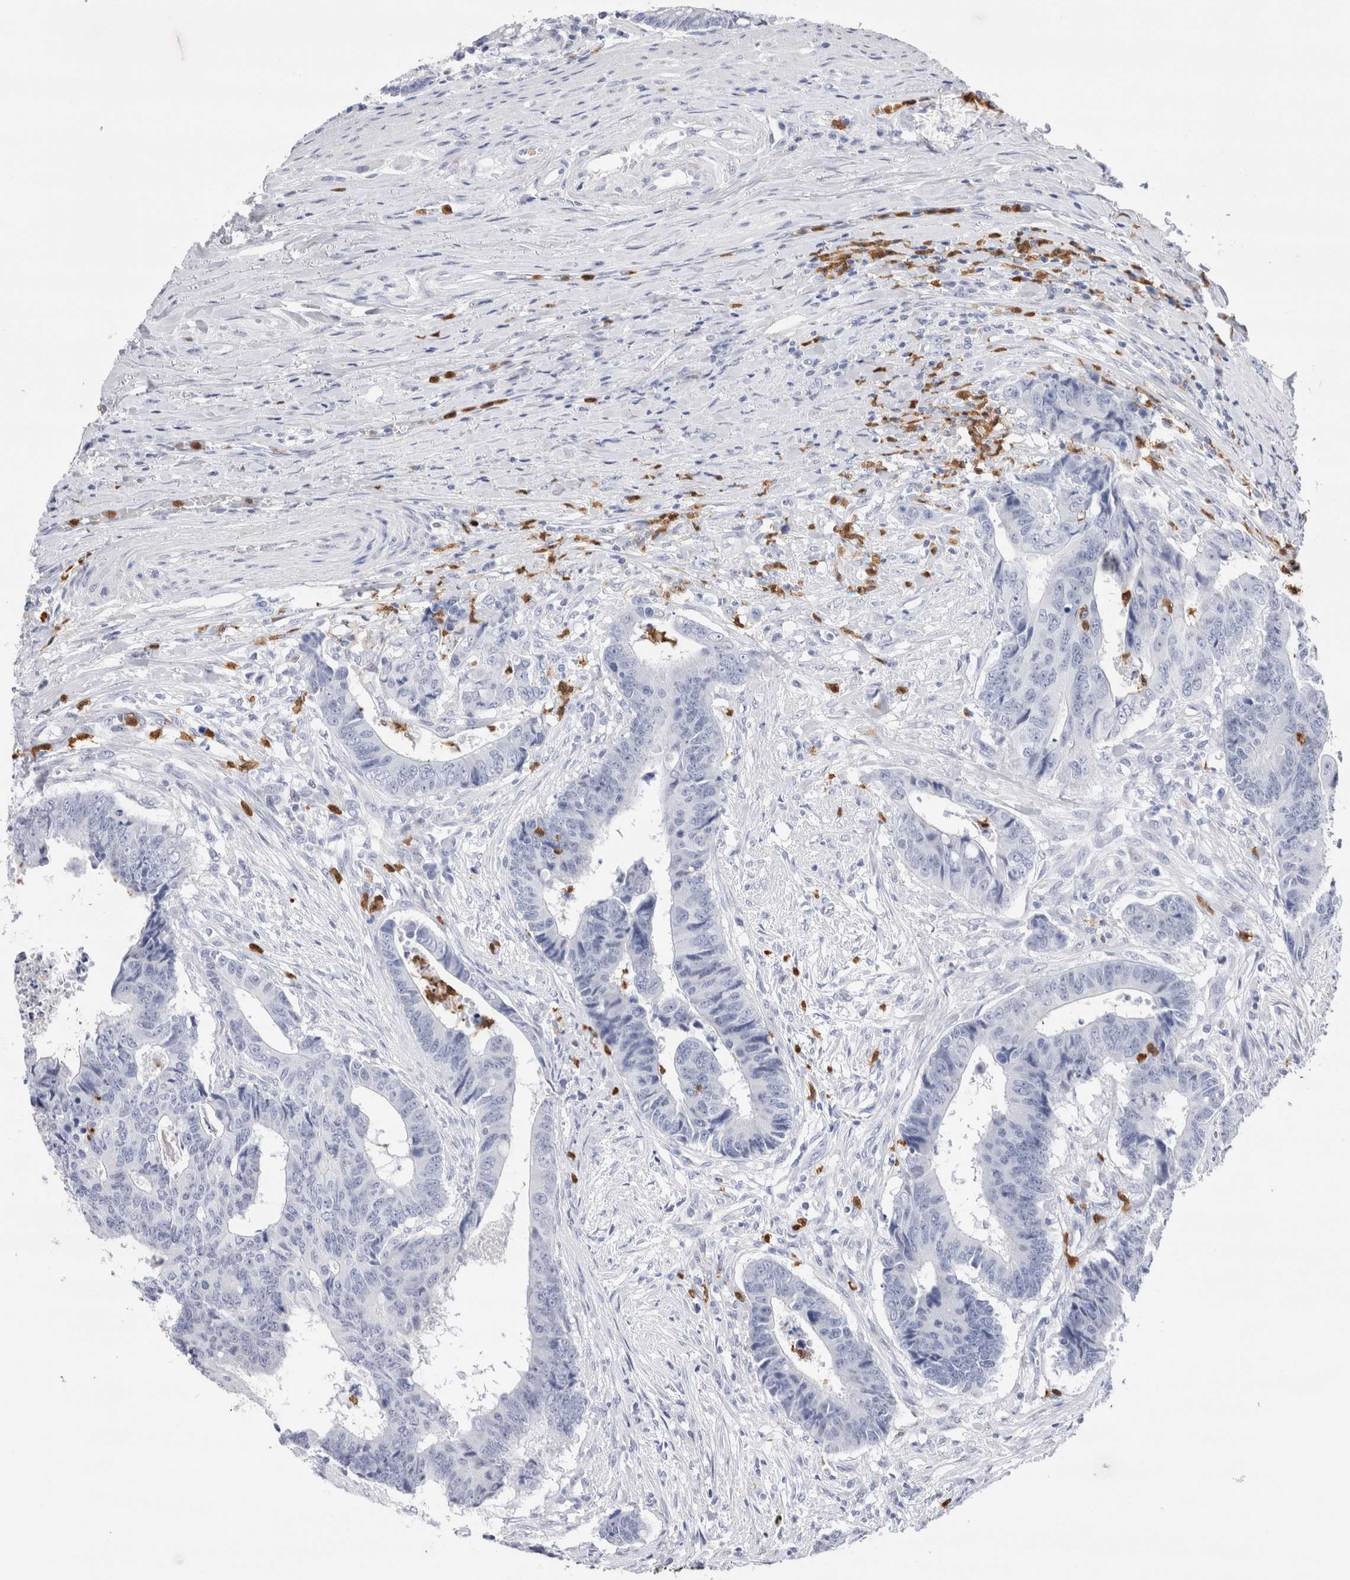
{"staining": {"intensity": "negative", "quantity": "none", "location": "none"}, "tissue": "colorectal cancer", "cell_type": "Tumor cells", "image_type": "cancer", "snomed": [{"axis": "morphology", "description": "Adenocarcinoma, NOS"}, {"axis": "topography", "description": "Rectum"}], "caption": "The IHC histopathology image has no significant expression in tumor cells of colorectal adenocarcinoma tissue. (DAB (3,3'-diaminobenzidine) IHC visualized using brightfield microscopy, high magnification).", "gene": "SLC10A5", "patient": {"sex": "male", "age": 84}}